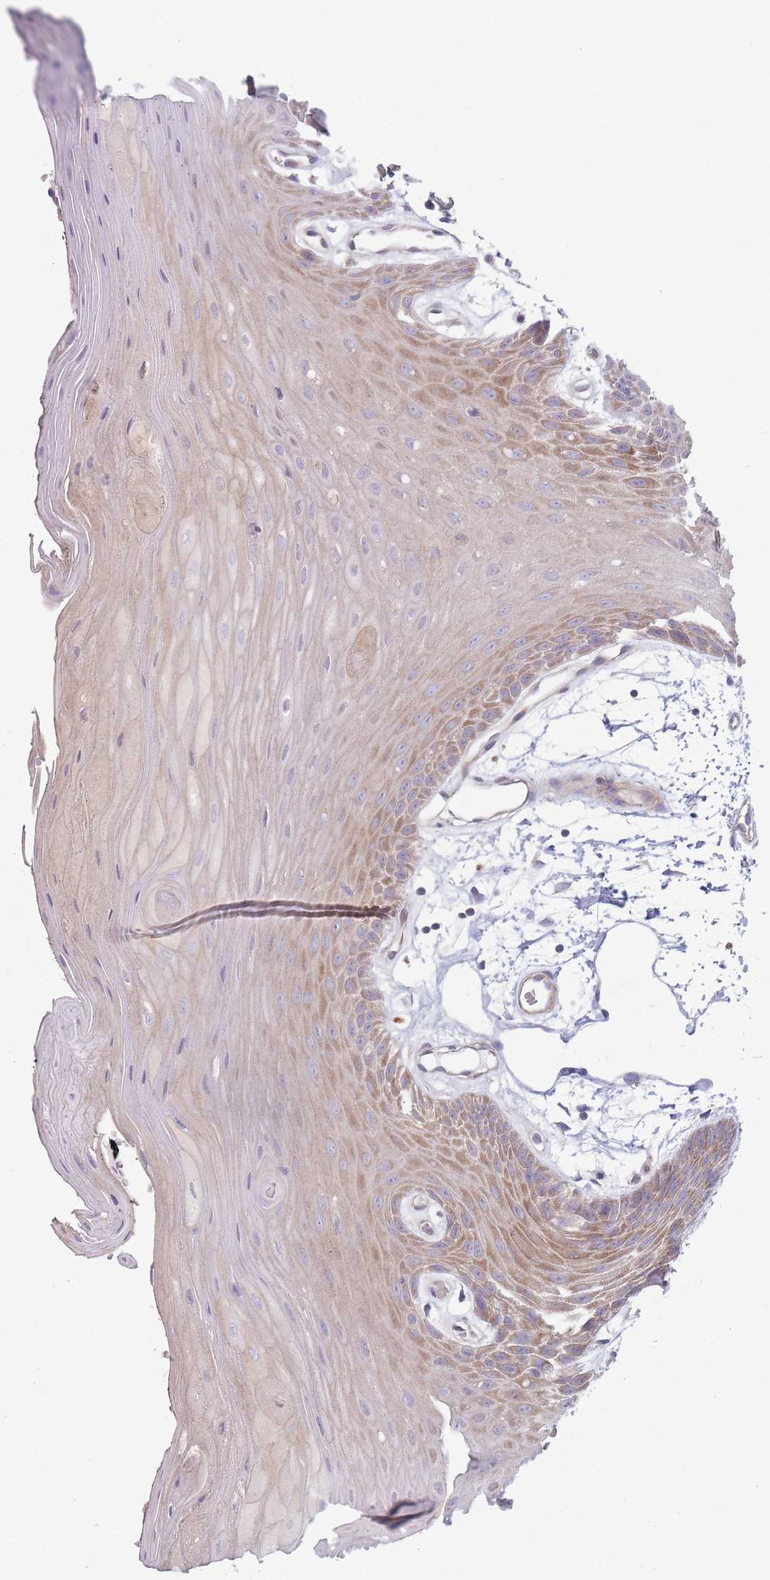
{"staining": {"intensity": "moderate", "quantity": ">75%", "location": "cytoplasmic/membranous"}, "tissue": "oral mucosa", "cell_type": "Squamous epithelial cells", "image_type": "normal", "snomed": [{"axis": "morphology", "description": "Normal tissue, NOS"}, {"axis": "topography", "description": "Oral tissue"}, {"axis": "topography", "description": "Tounge, NOS"}], "caption": "Immunohistochemical staining of benign oral mucosa exhibits medium levels of moderate cytoplasmic/membranous expression in approximately >75% of squamous epithelial cells.", "gene": "PNPLA5", "patient": {"sex": "female", "age": 59}}